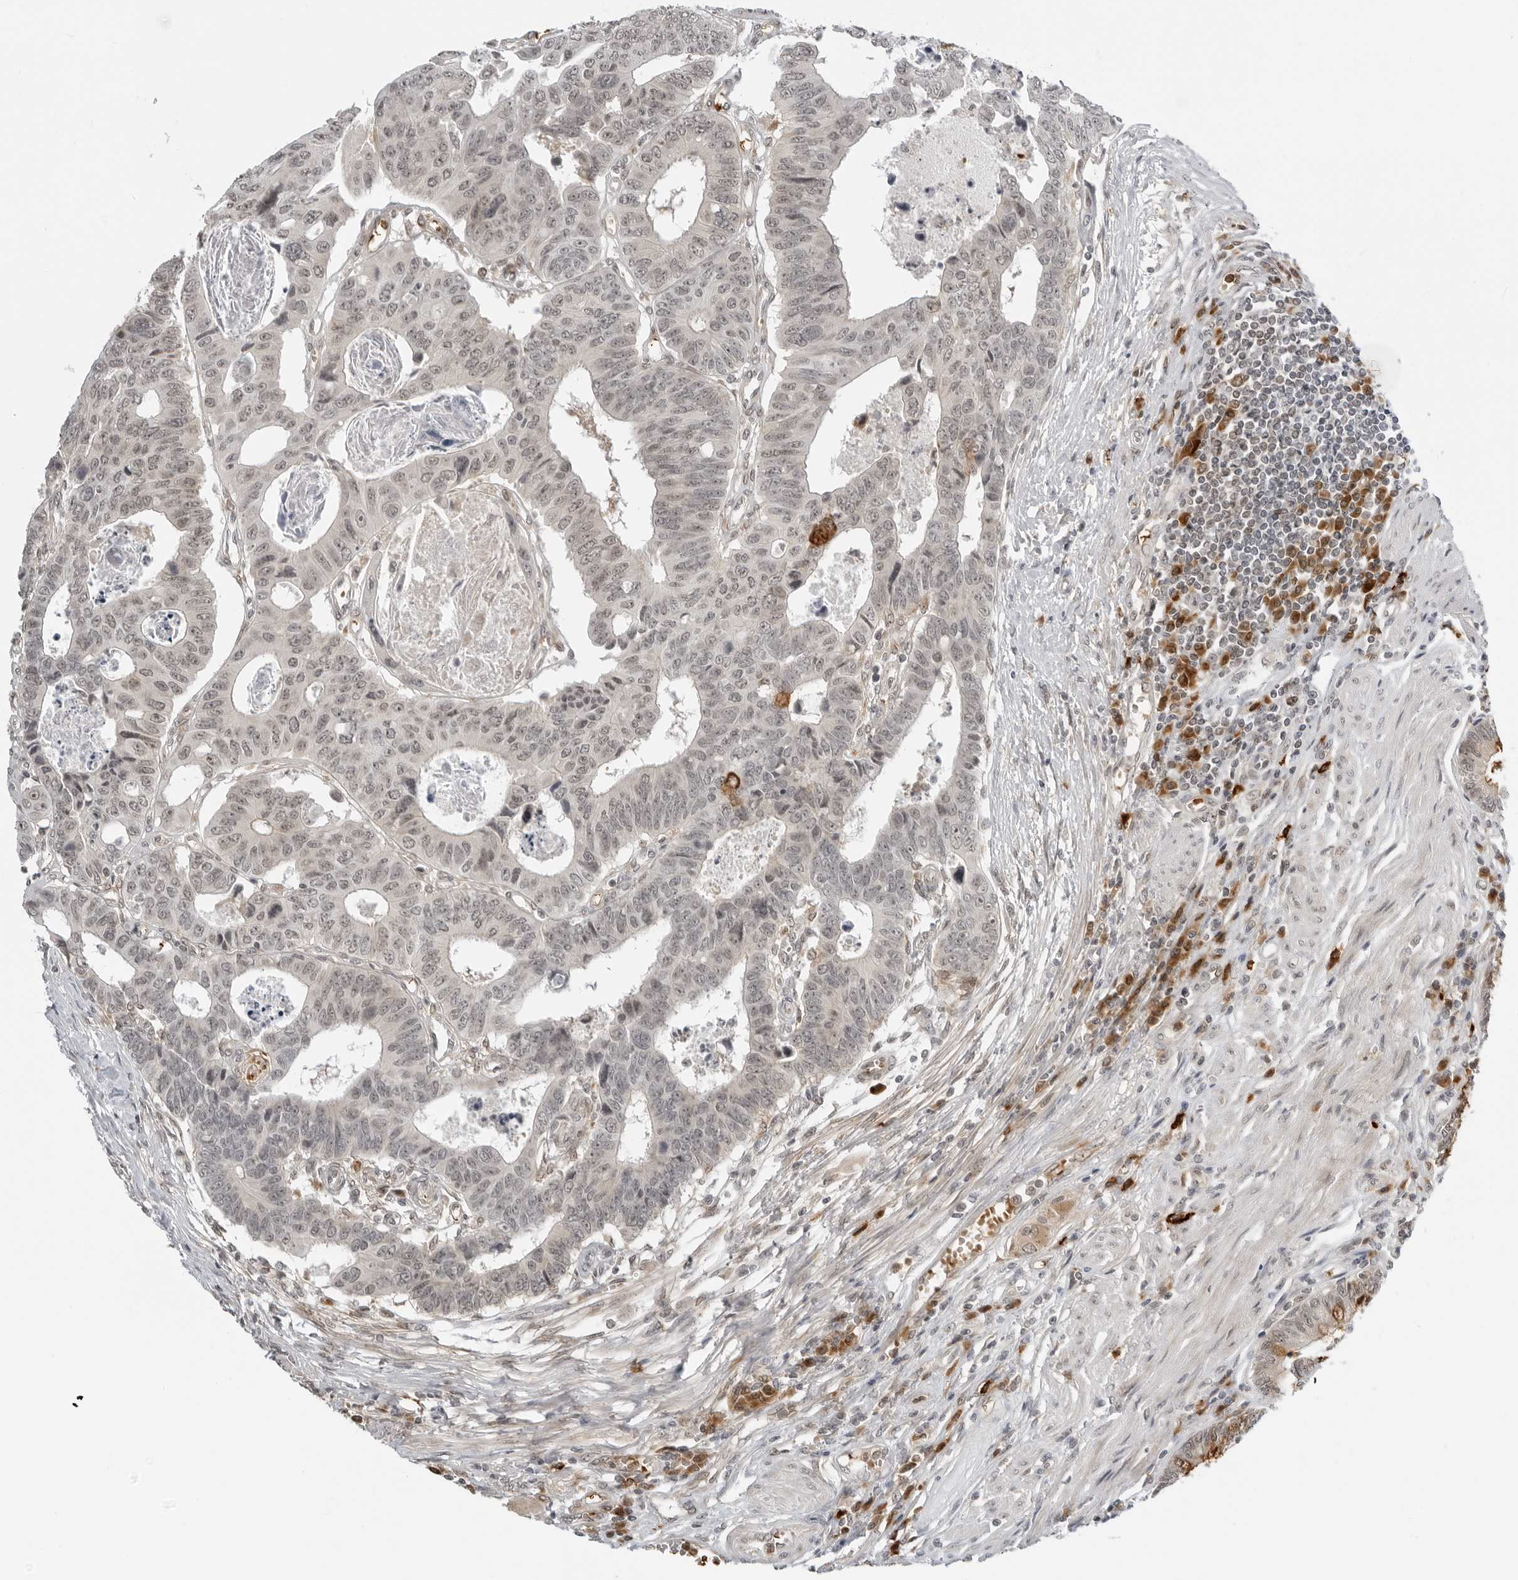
{"staining": {"intensity": "weak", "quantity": ">75%", "location": "nuclear"}, "tissue": "colorectal cancer", "cell_type": "Tumor cells", "image_type": "cancer", "snomed": [{"axis": "morphology", "description": "Adenocarcinoma, NOS"}, {"axis": "topography", "description": "Rectum"}], "caption": "Protein analysis of colorectal adenocarcinoma tissue displays weak nuclear expression in about >75% of tumor cells.", "gene": "SUGCT", "patient": {"sex": "male", "age": 84}}